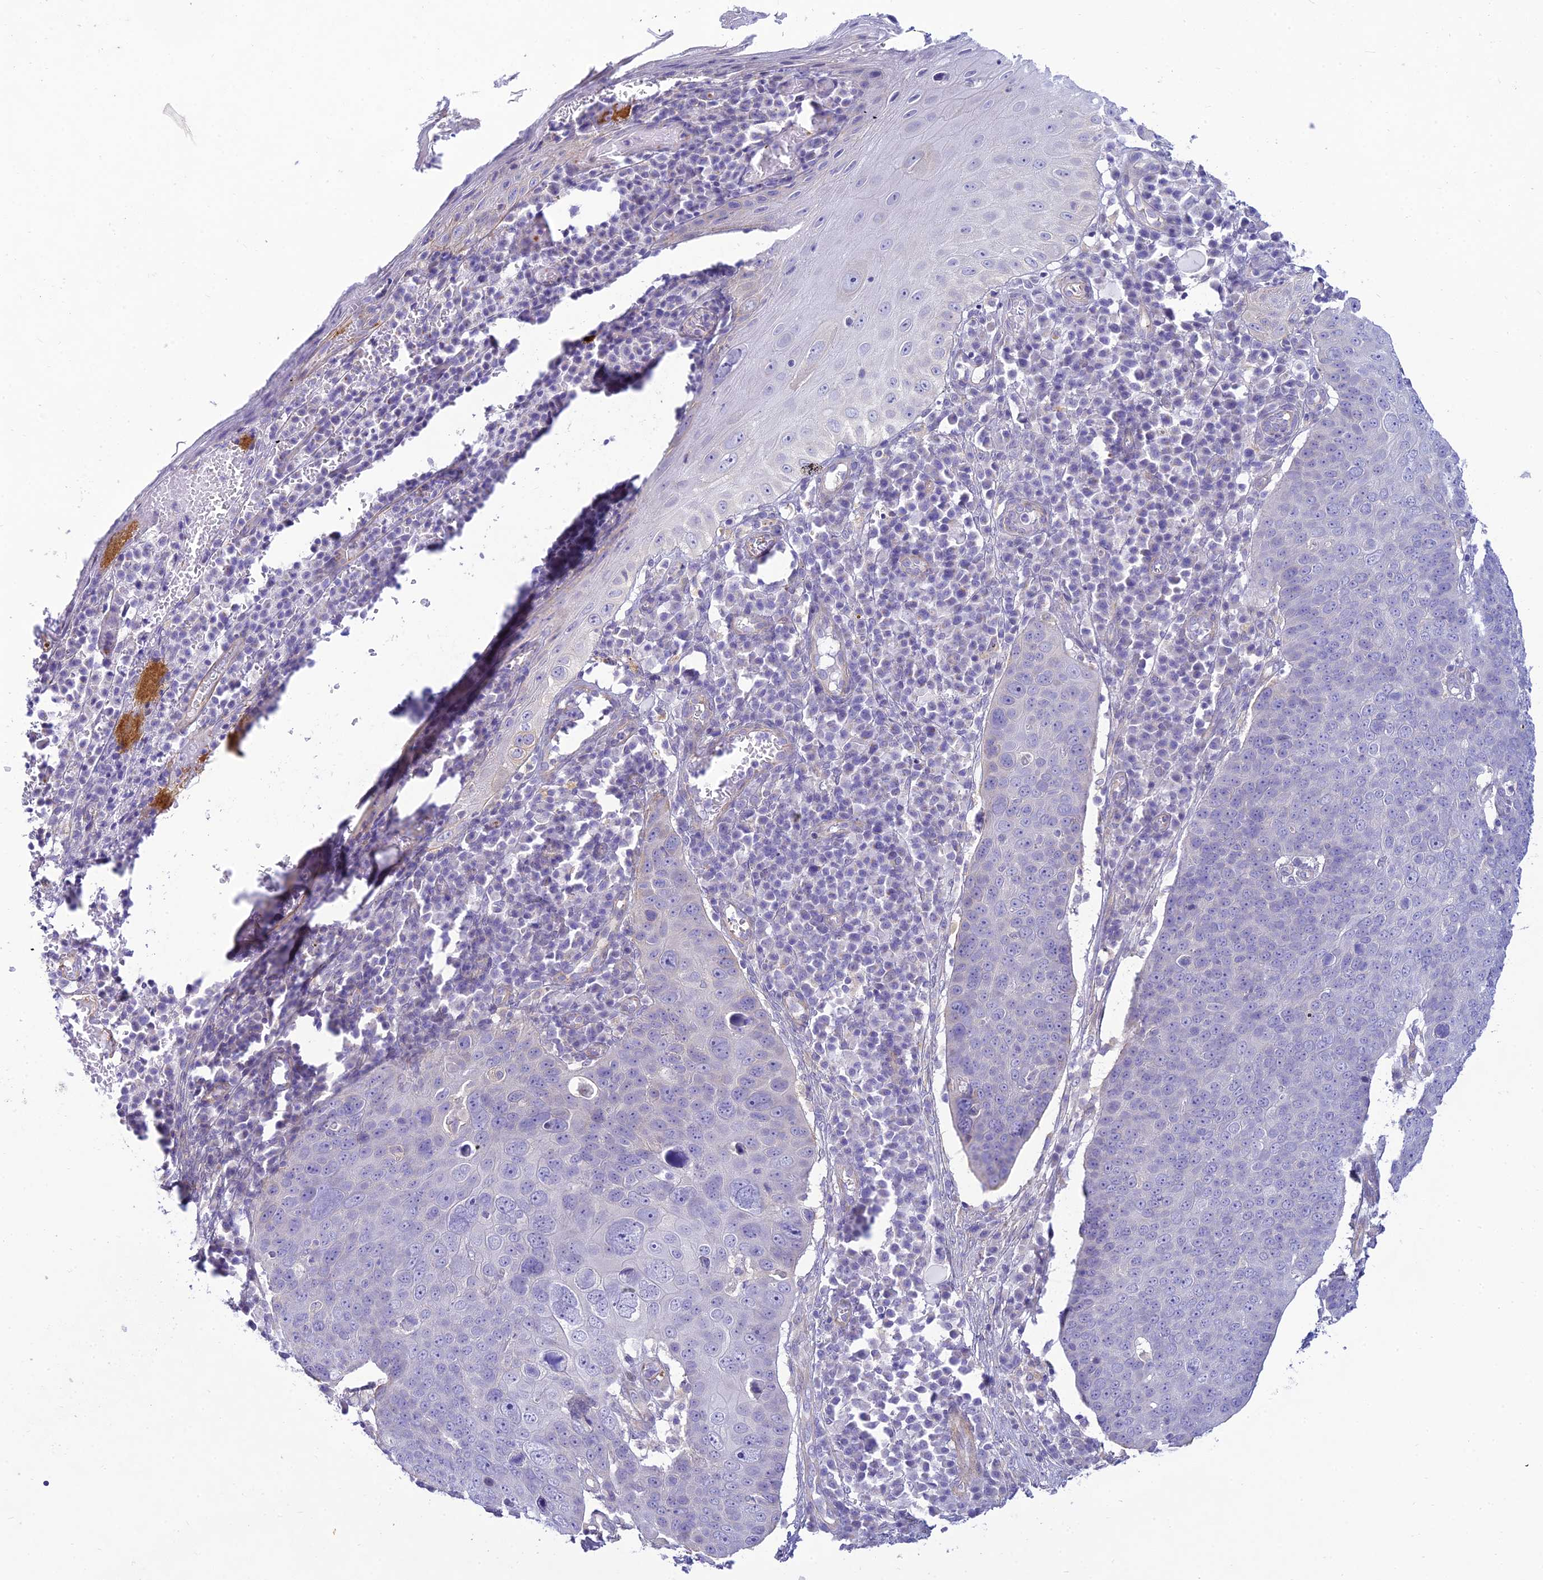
{"staining": {"intensity": "negative", "quantity": "none", "location": "none"}, "tissue": "skin cancer", "cell_type": "Tumor cells", "image_type": "cancer", "snomed": [{"axis": "morphology", "description": "Squamous cell carcinoma, NOS"}, {"axis": "topography", "description": "Skin"}], "caption": "Histopathology image shows no significant protein positivity in tumor cells of squamous cell carcinoma (skin).", "gene": "FBXW4", "patient": {"sex": "male", "age": 71}}